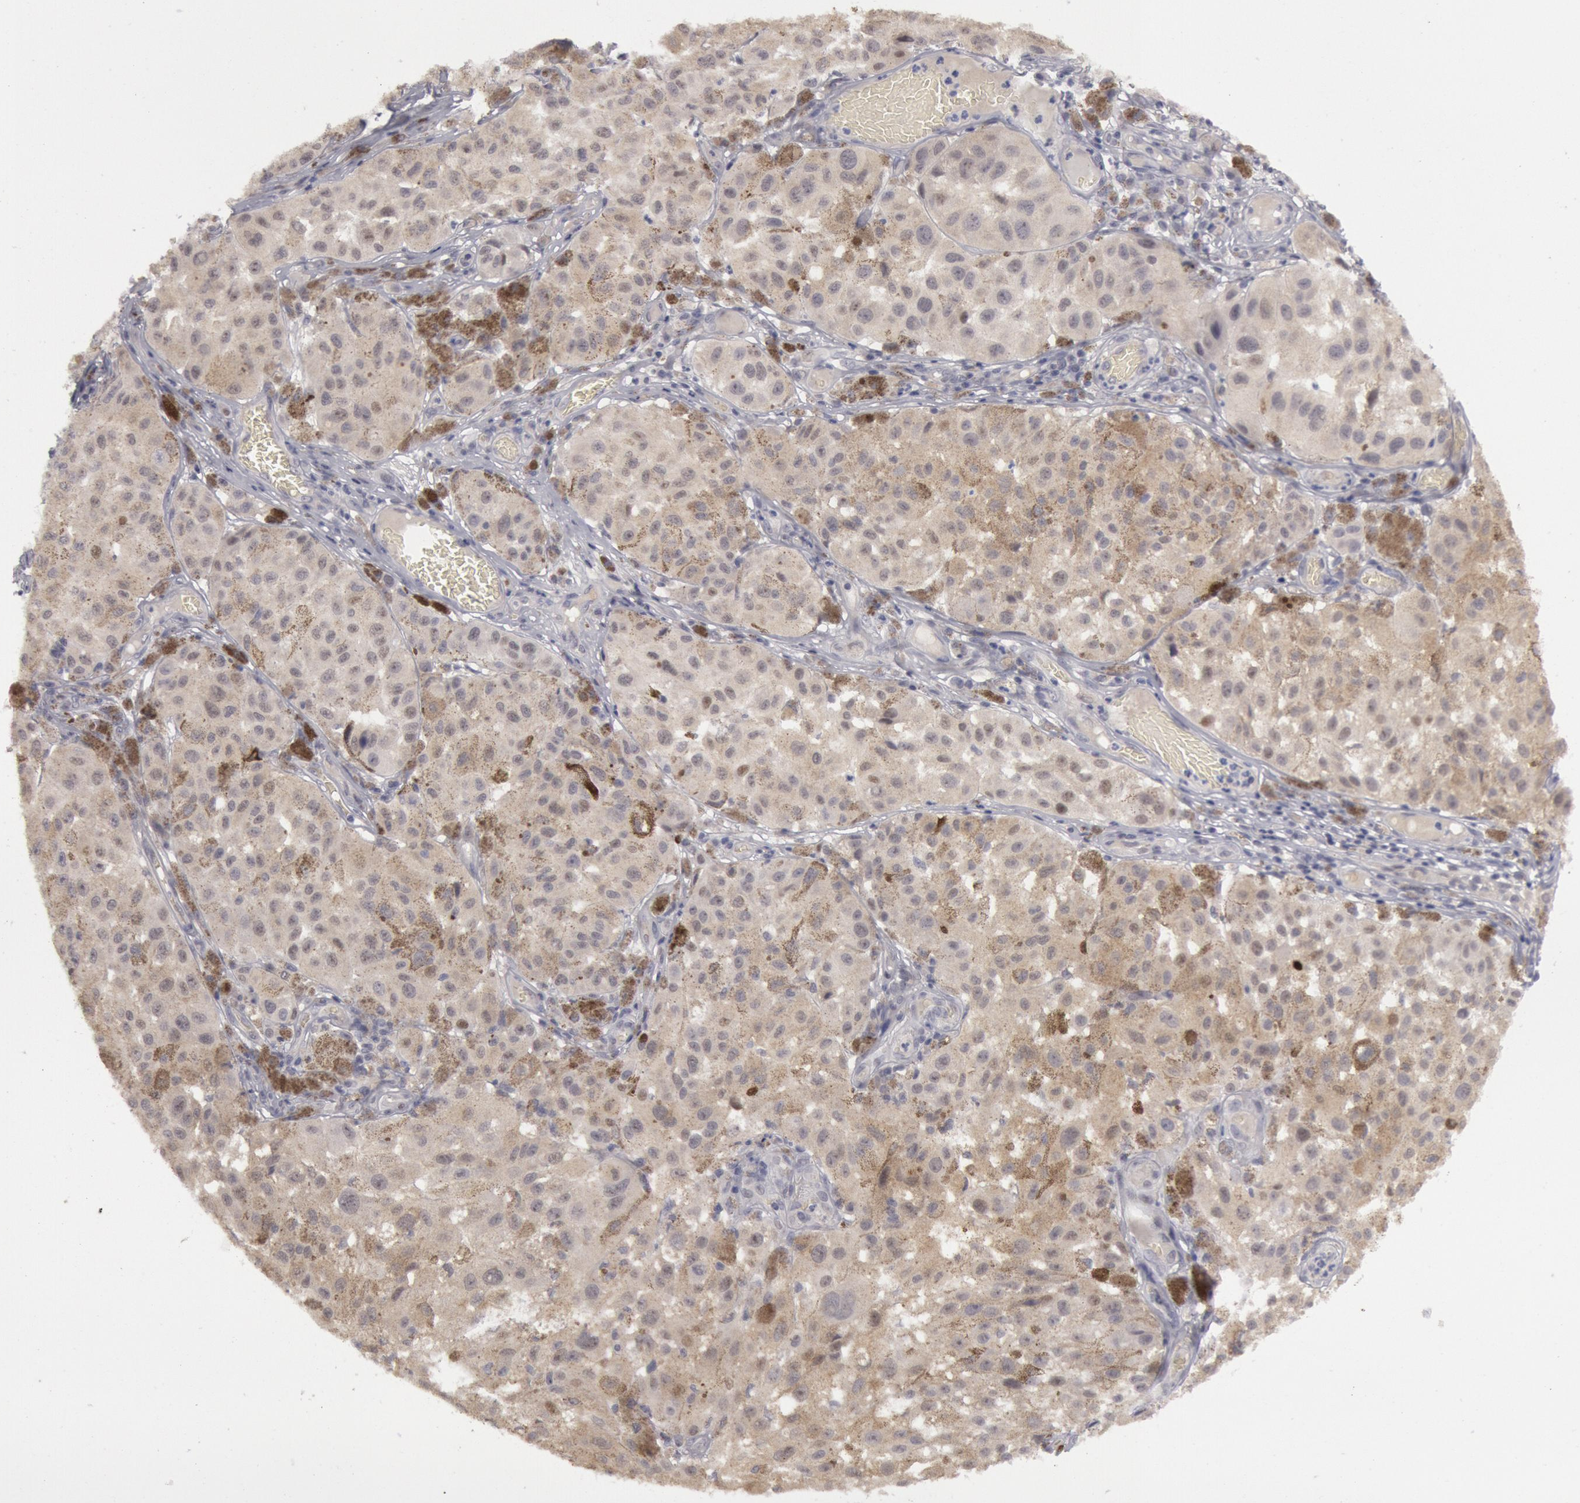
{"staining": {"intensity": "weak", "quantity": ">75%", "location": "cytoplasmic/membranous"}, "tissue": "melanoma", "cell_type": "Tumor cells", "image_type": "cancer", "snomed": [{"axis": "morphology", "description": "Malignant melanoma, NOS"}, {"axis": "topography", "description": "Skin"}], "caption": "Melanoma stained with immunohistochemistry (IHC) reveals weak cytoplasmic/membranous positivity in about >75% of tumor cells. (Brightfield microscopy of DAB IHC at high magnification).", "gene": "JOSD1", "patient": {"sex": "female", "age": 64}}